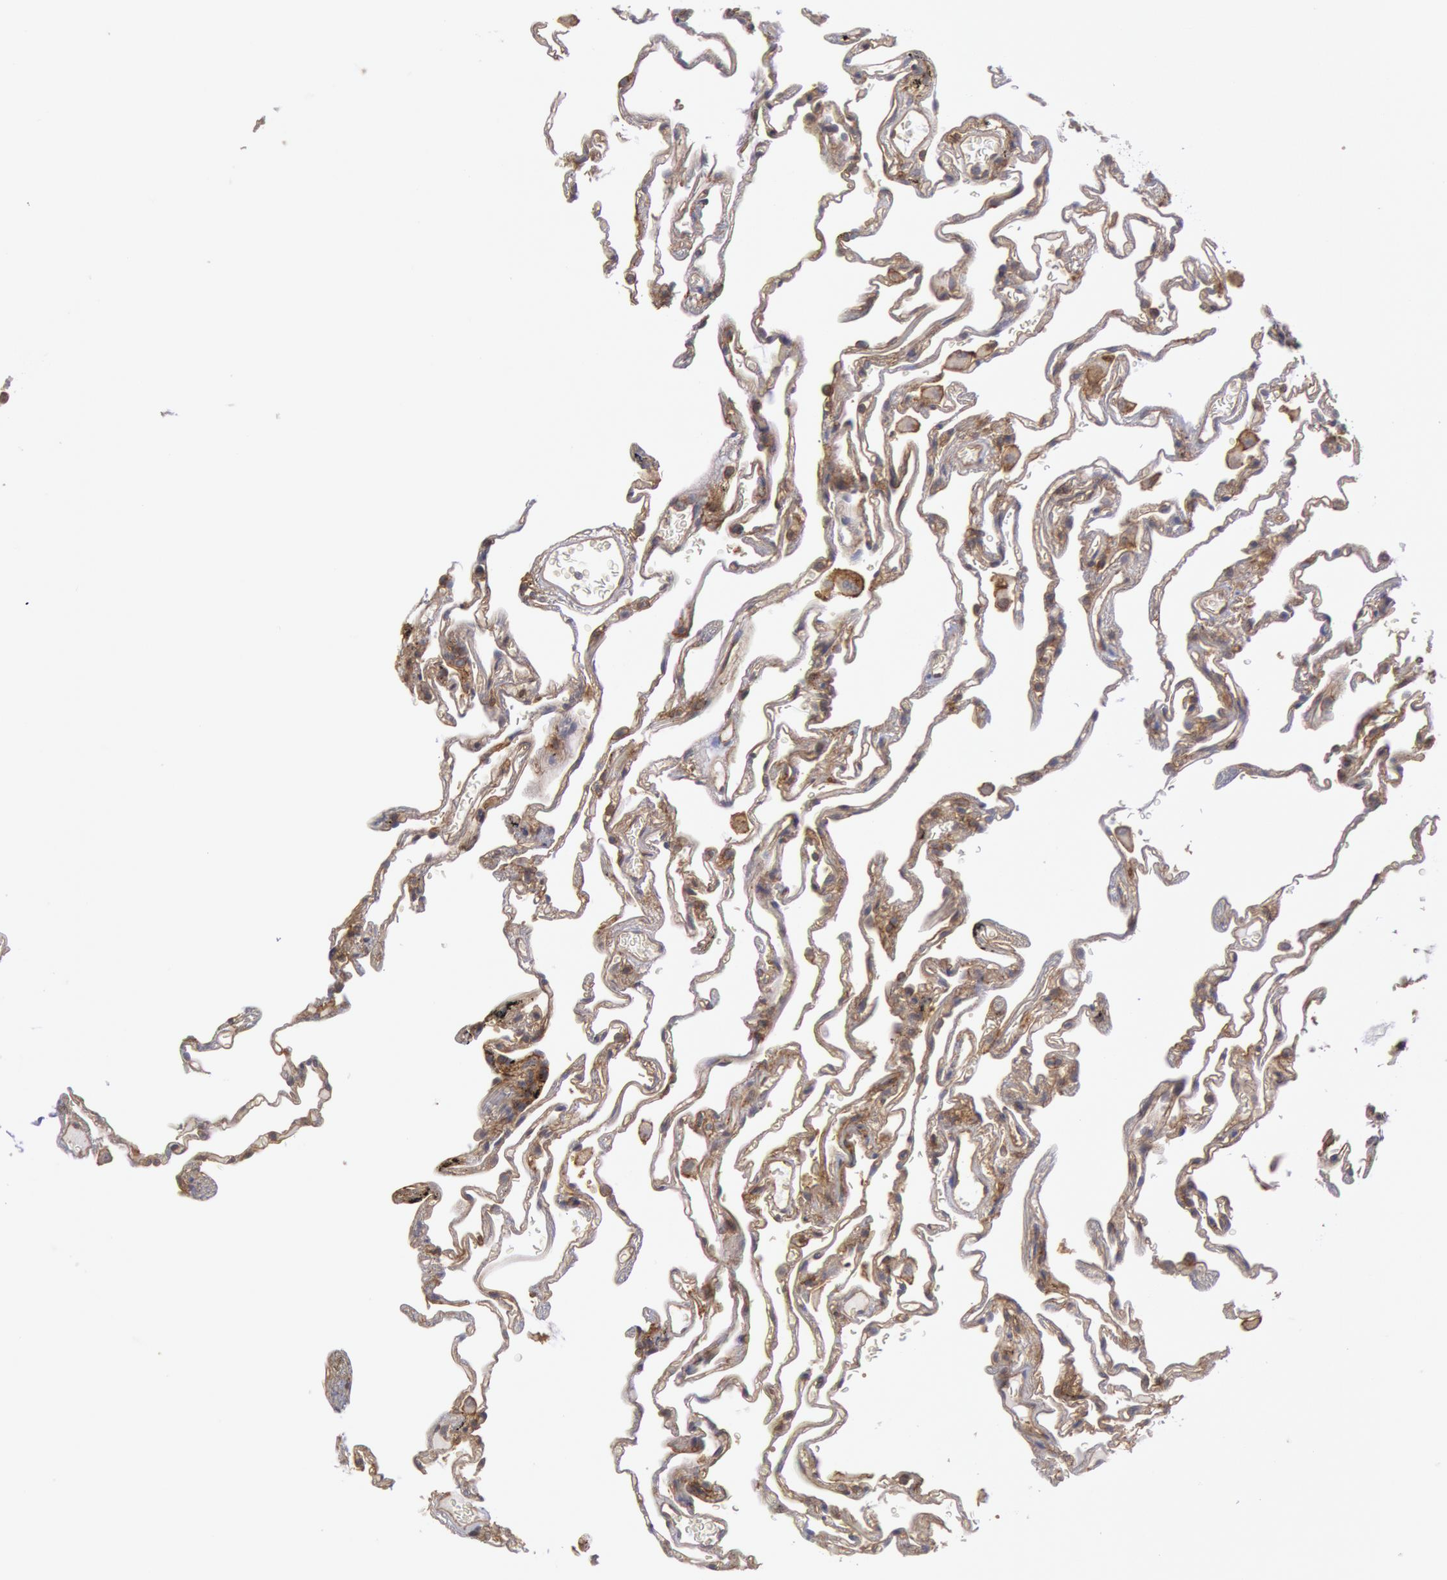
{"staining": {"intensity": "moderate", "quantity": "25%-75%", "location": "cytoplasmic/membranous"}, "tissue": "lung", "cell_type": "Alveolar cells", "image_type": "normal", "snomed": [{"axis": "morphology", "description": "Normal tissue, NOS"}, {"axis": "morphology", "description": "Inflammation, NOS"}, {"axis": "topography", "description": "Lung"}], "caption": "Immunohistochemical staining of unremarkable lung demonstrates moderate cytoplasmic/membranous protein staining in about 25%-75% of alveolar cells. The staining was performed using DAB (3,3'-diaminobenzidine), with brown indicating positive protein expression. Nuclei are stained blue with hematoxylin.", "gene": "STX4", "patient": {"sex": "male", "age": 69}}